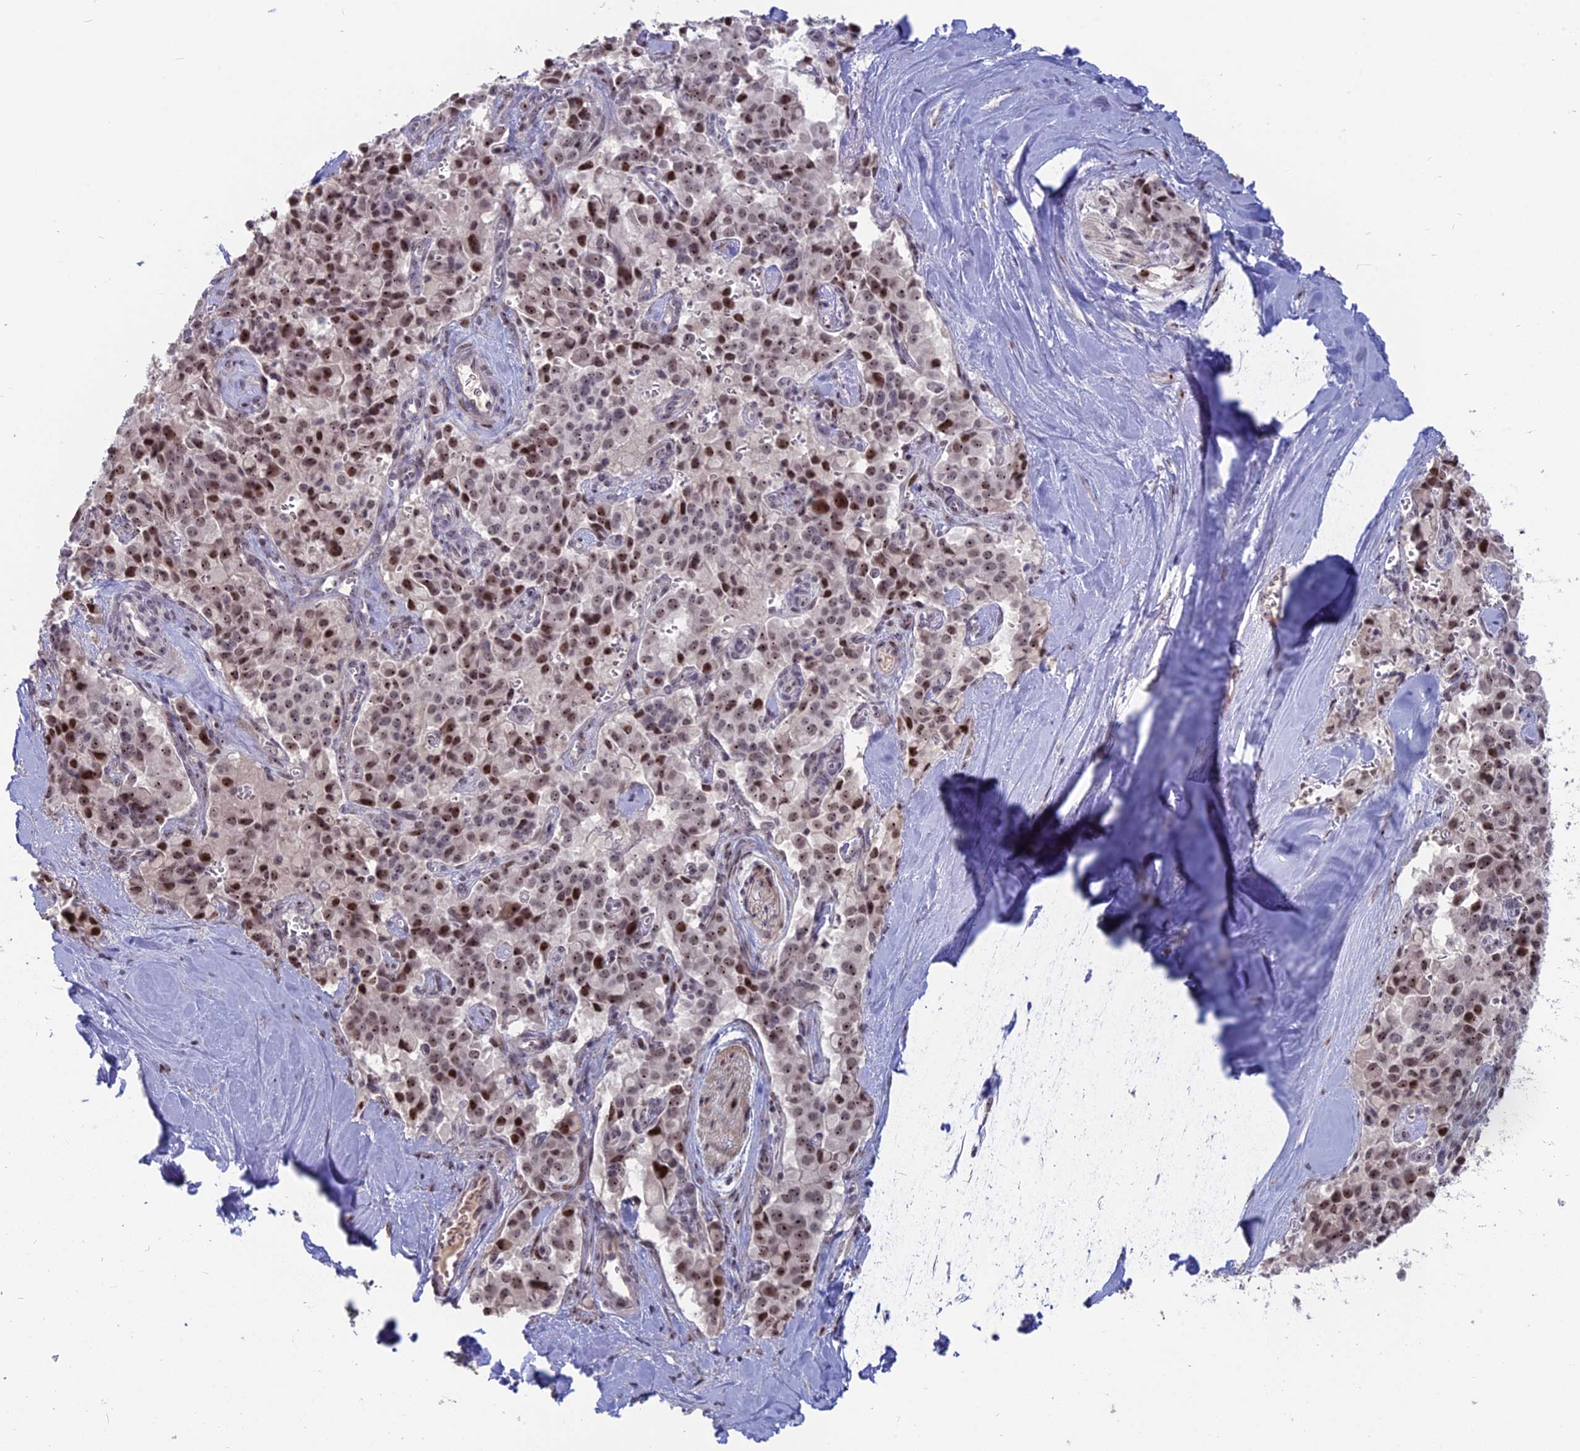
{"staining": {"intensity": "moderate", "quantity": ">75%", "location": "nuclear"}, "tissue": "pancreatic cancer", "cell_type": "Tumor cells", "image_type": "cancer", "snomed": [{"axis": "morphology", "description": "Adenocarcinoma, NOS"}, {"axis": "topography", "description": "Pancreas"}], "caption": "Pancreatic adenocarcinoma stained for a protein (brown) displays moderate nuclear positive staining in about >75% of tumor cells.", "gene": "FAM131A", "patient": {"sex": "male", "age": 65}}